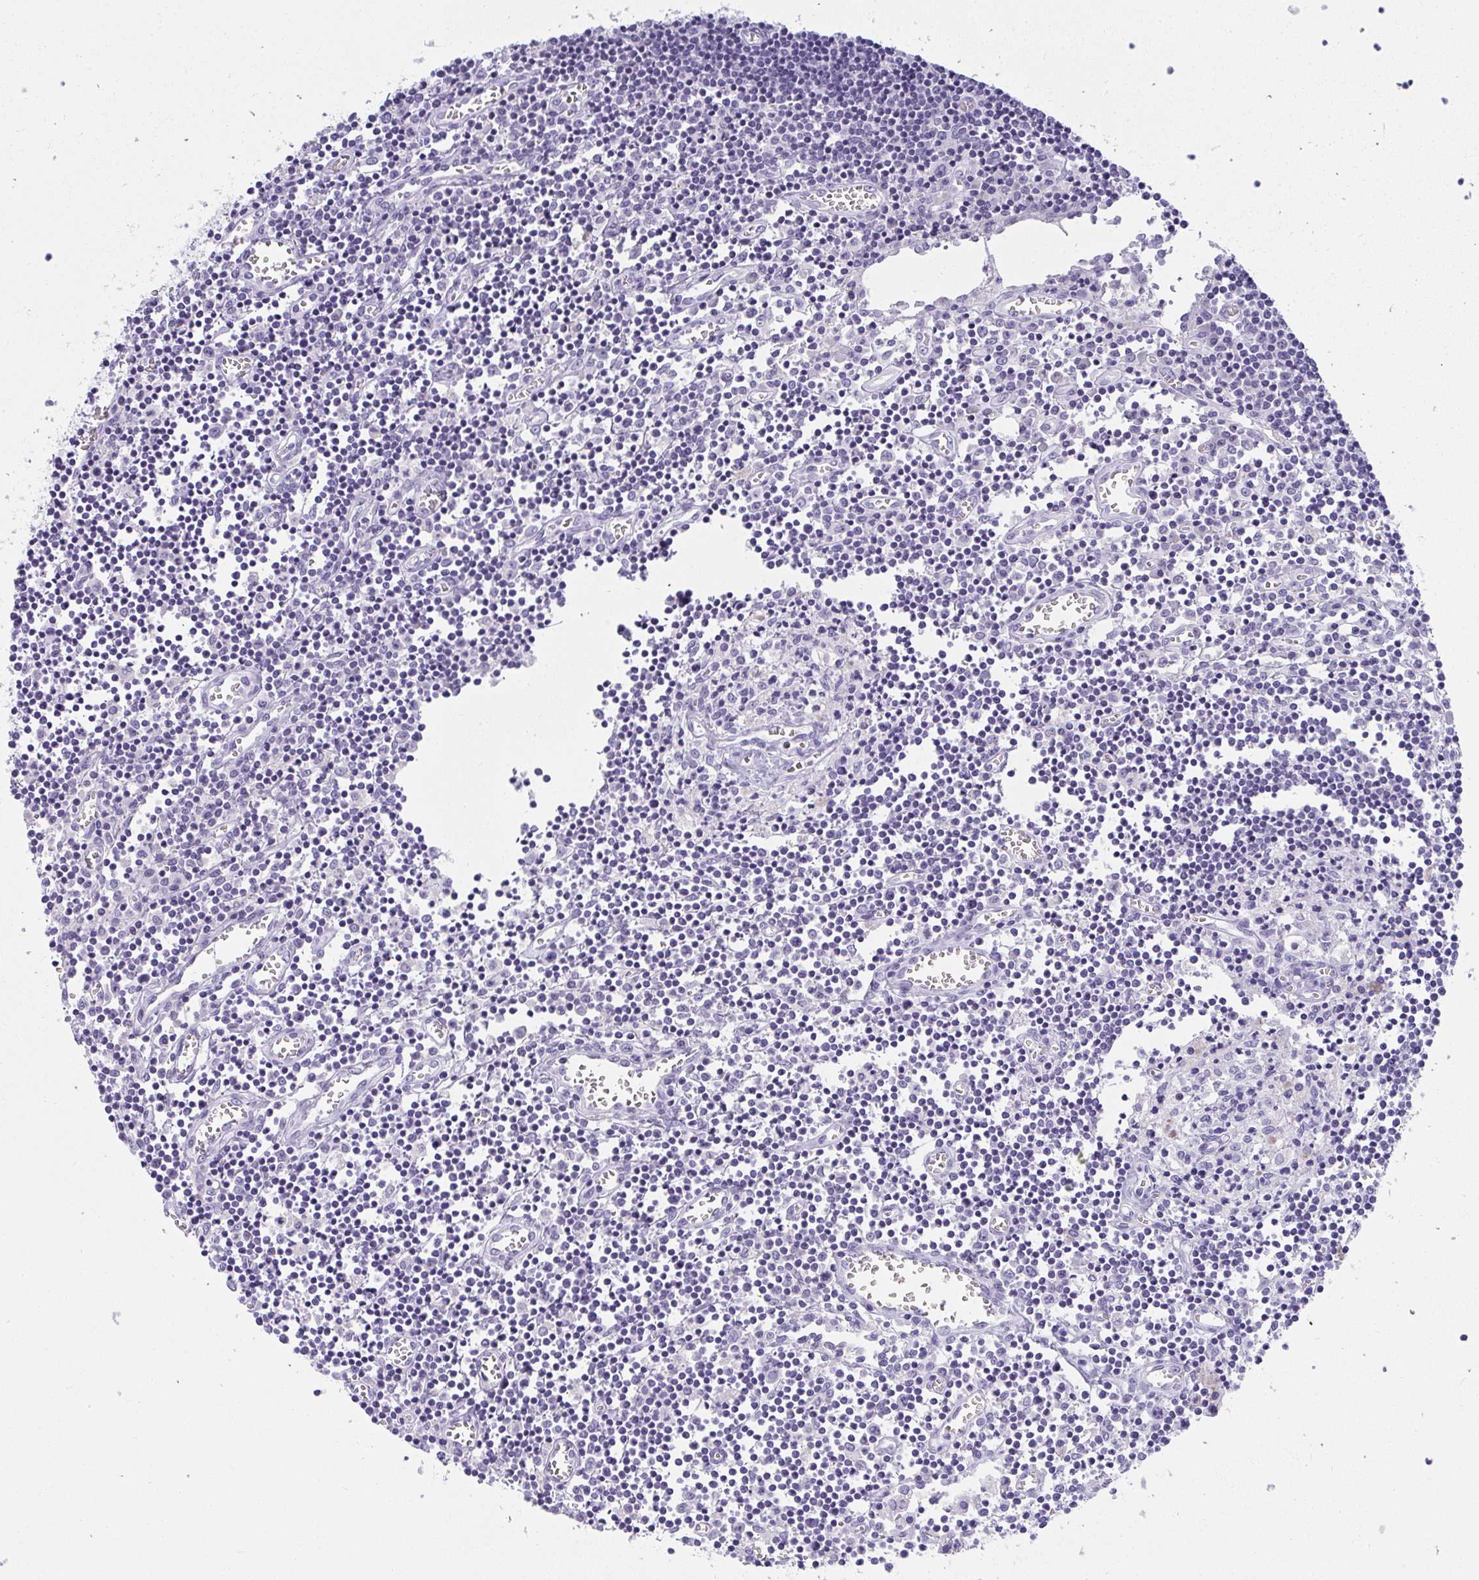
{"staining": {"intensity": "negative", "quantity": "none", "location": "none"}, "tissue": "lymph node", "cell_type": "Germinal center cells", "image_type": "normal", "snomed": [{"axis": "morphology", "description": "Normal tissue, NOS"}, {"axis": "topography", "description": "Lymph node"}], "caption": "This is an immunohistochemistry (IHC) histopathology image of unremarkable human lymph node. There is no expression in germinal center cells.", "gene": "ZSWIM3", "patient": {"sex": "male", "age": 66}}